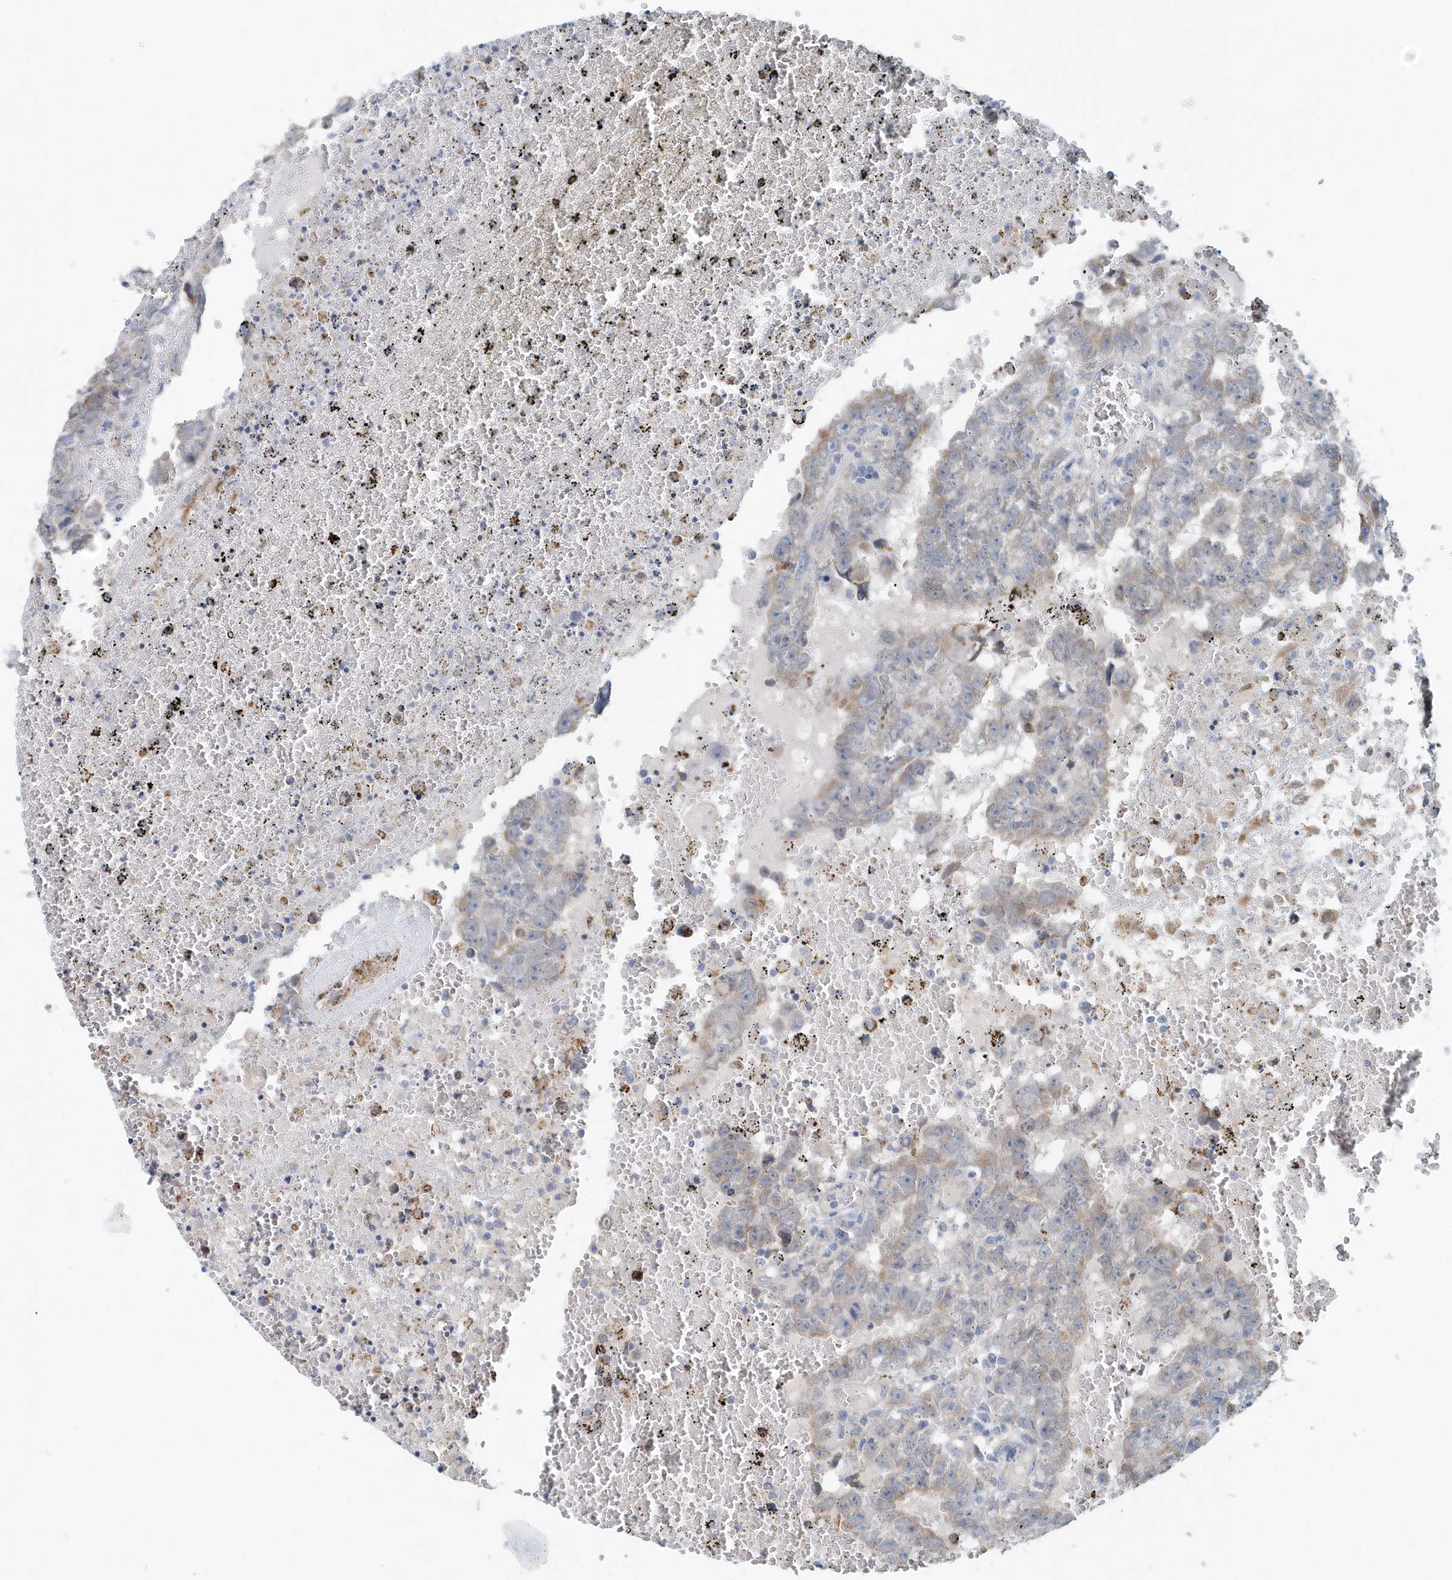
{"staining": {"intensity": "negative", "quantity": "none", "location": "none"}, "tissue": "testis cancer", "cell_type": "Tumor cells", "image_type": "cancer", "snomed": [{"axis": "morphology", "description": "Carcinoma, Embryonal, NOS"}, {"axis": "topography", "description": "Testis"}], "caption": "Immunohistochemistry (IHC) of testis cancer (embryonal carcinoma) demonstrates no expression in tumor cells. The staining is performed using DAB (3,3'-diaminobenzidine) brown chromogen with nuclei counter-stained in using hematoxylin.", "gene": "PFN2", "patient": {"sex": "male", "age": 25}}